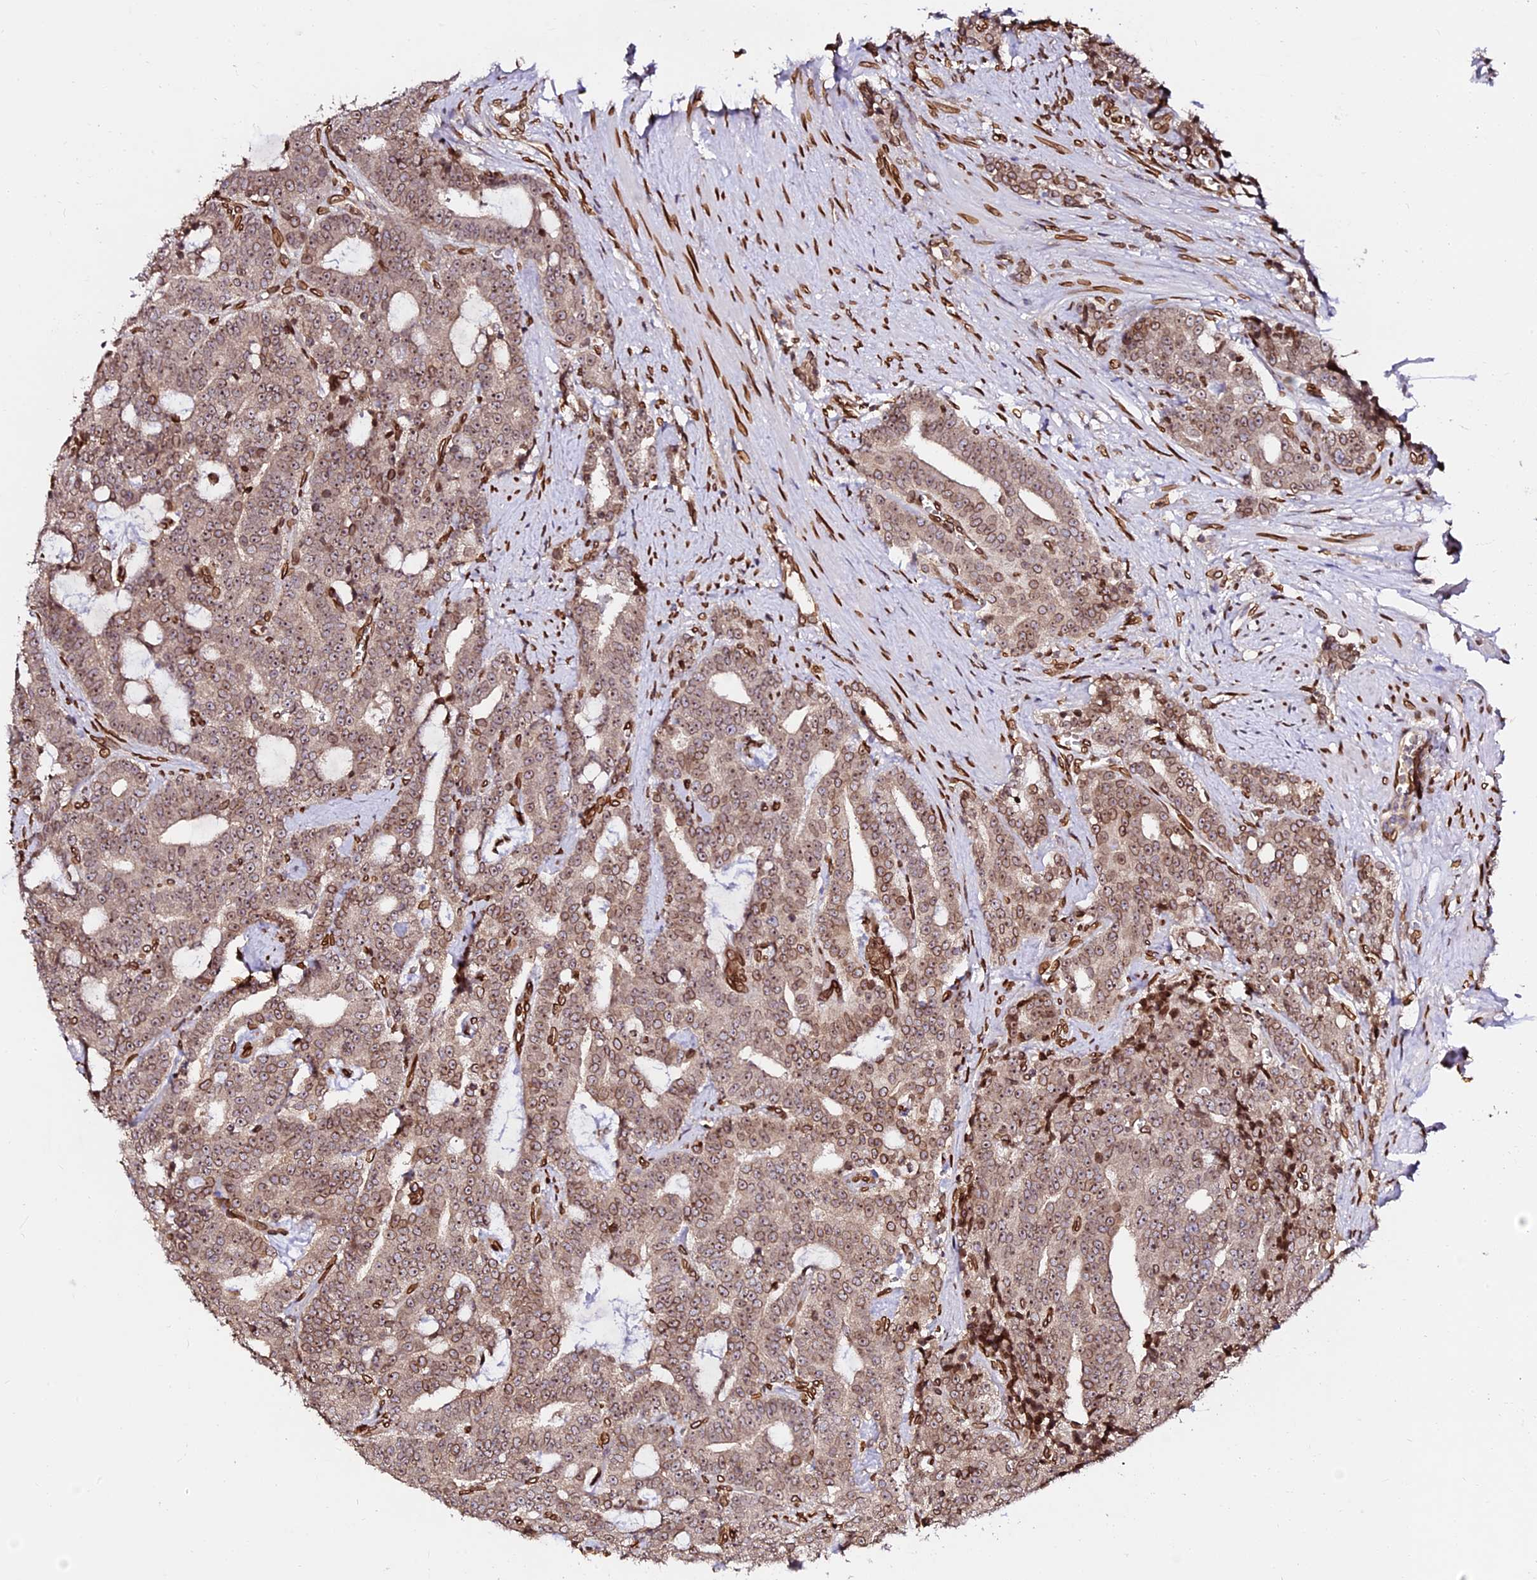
{"staining": {"intensity": "moderate", "quantity": "25%-75%", "location": "cytoplasmic/membranous,nuclear"}, "tissue": "prostate cancer", "cell_type": "Tumor cells", "image_type": "cancer", "snomed": [{"axis": "morphology", "description": "Adenocarcinoma, High grade"}, {"axis": "topography", "description": "Prostate and seminal vesicle, NOS"}], "caption": "This micrograph demonstrates prostate cancer (high-grade adenocarcinoma) stained with immunohistochemistry to label a protein in brown. The cytoplasmic/membranous and nuclear of tumor cells show moderate positivity for the protein. Nuclei are counter-stained blue.", "gene": "ANAPC5", "patient": {"sex": "male", "age": 67}}